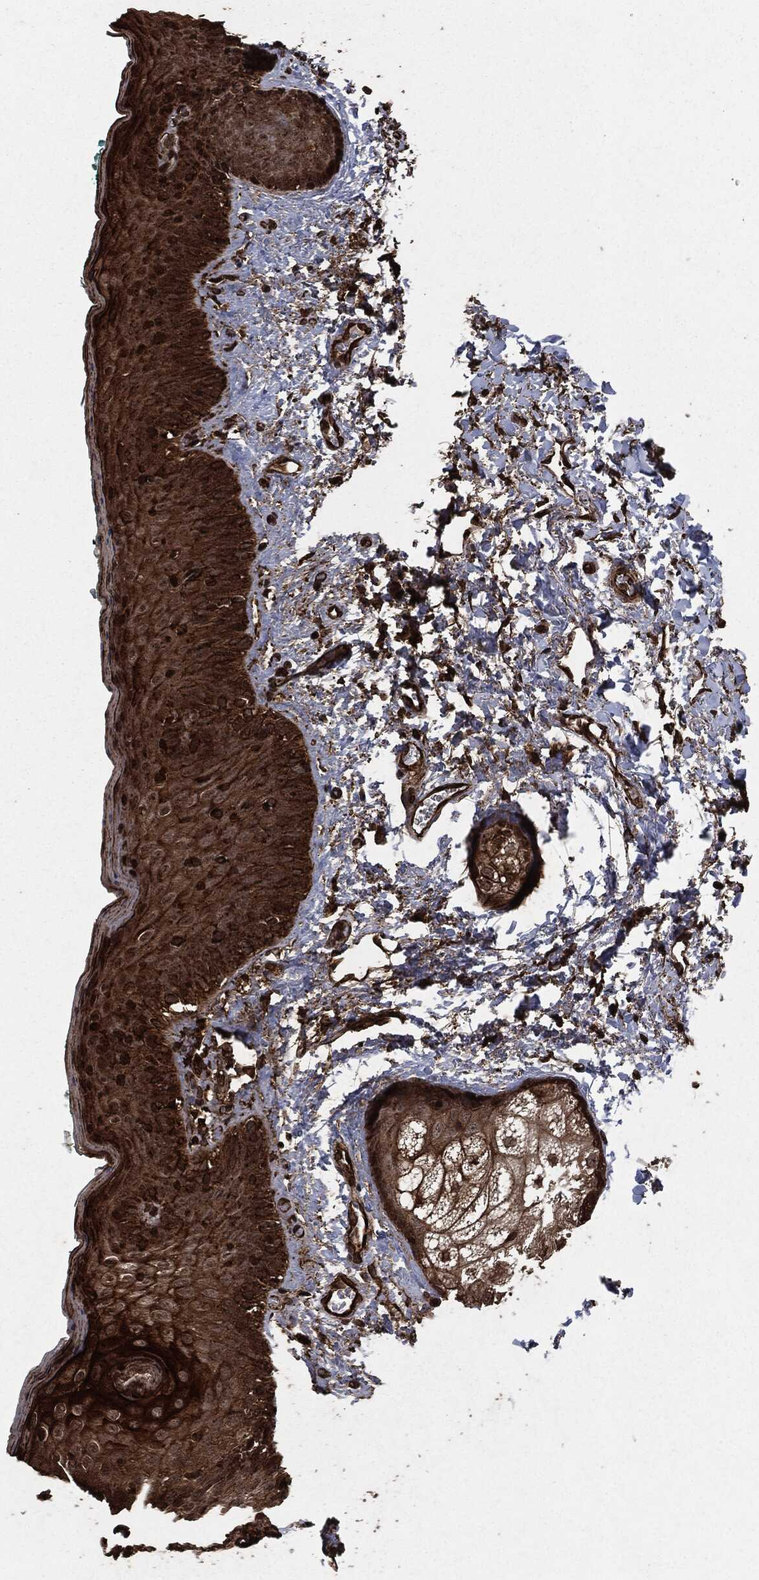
{"staining": {"intensity": "strong", "quantity": "25%-75%", "location": "cytoplasmic/membranous,nuclear"}, "tissue": "vagina", "cell_type": "Squamous epithelial cells", "image_type": "normal", "snomed": [{"axis": "morphology", "description": "Normal tissue, NOS"}, {"axis": "topography", "description": "Vagina"}], "caption": "Immunohistochemical staining of unremarkable vagina shows 25%-75% levels of strong cytoplasmic/membranous,nuclear protein positivity in approximately 25%-75% of squamous epithelial cells.", "gene": "HRAS", "patient": {"sex": "female", "age": 66}}